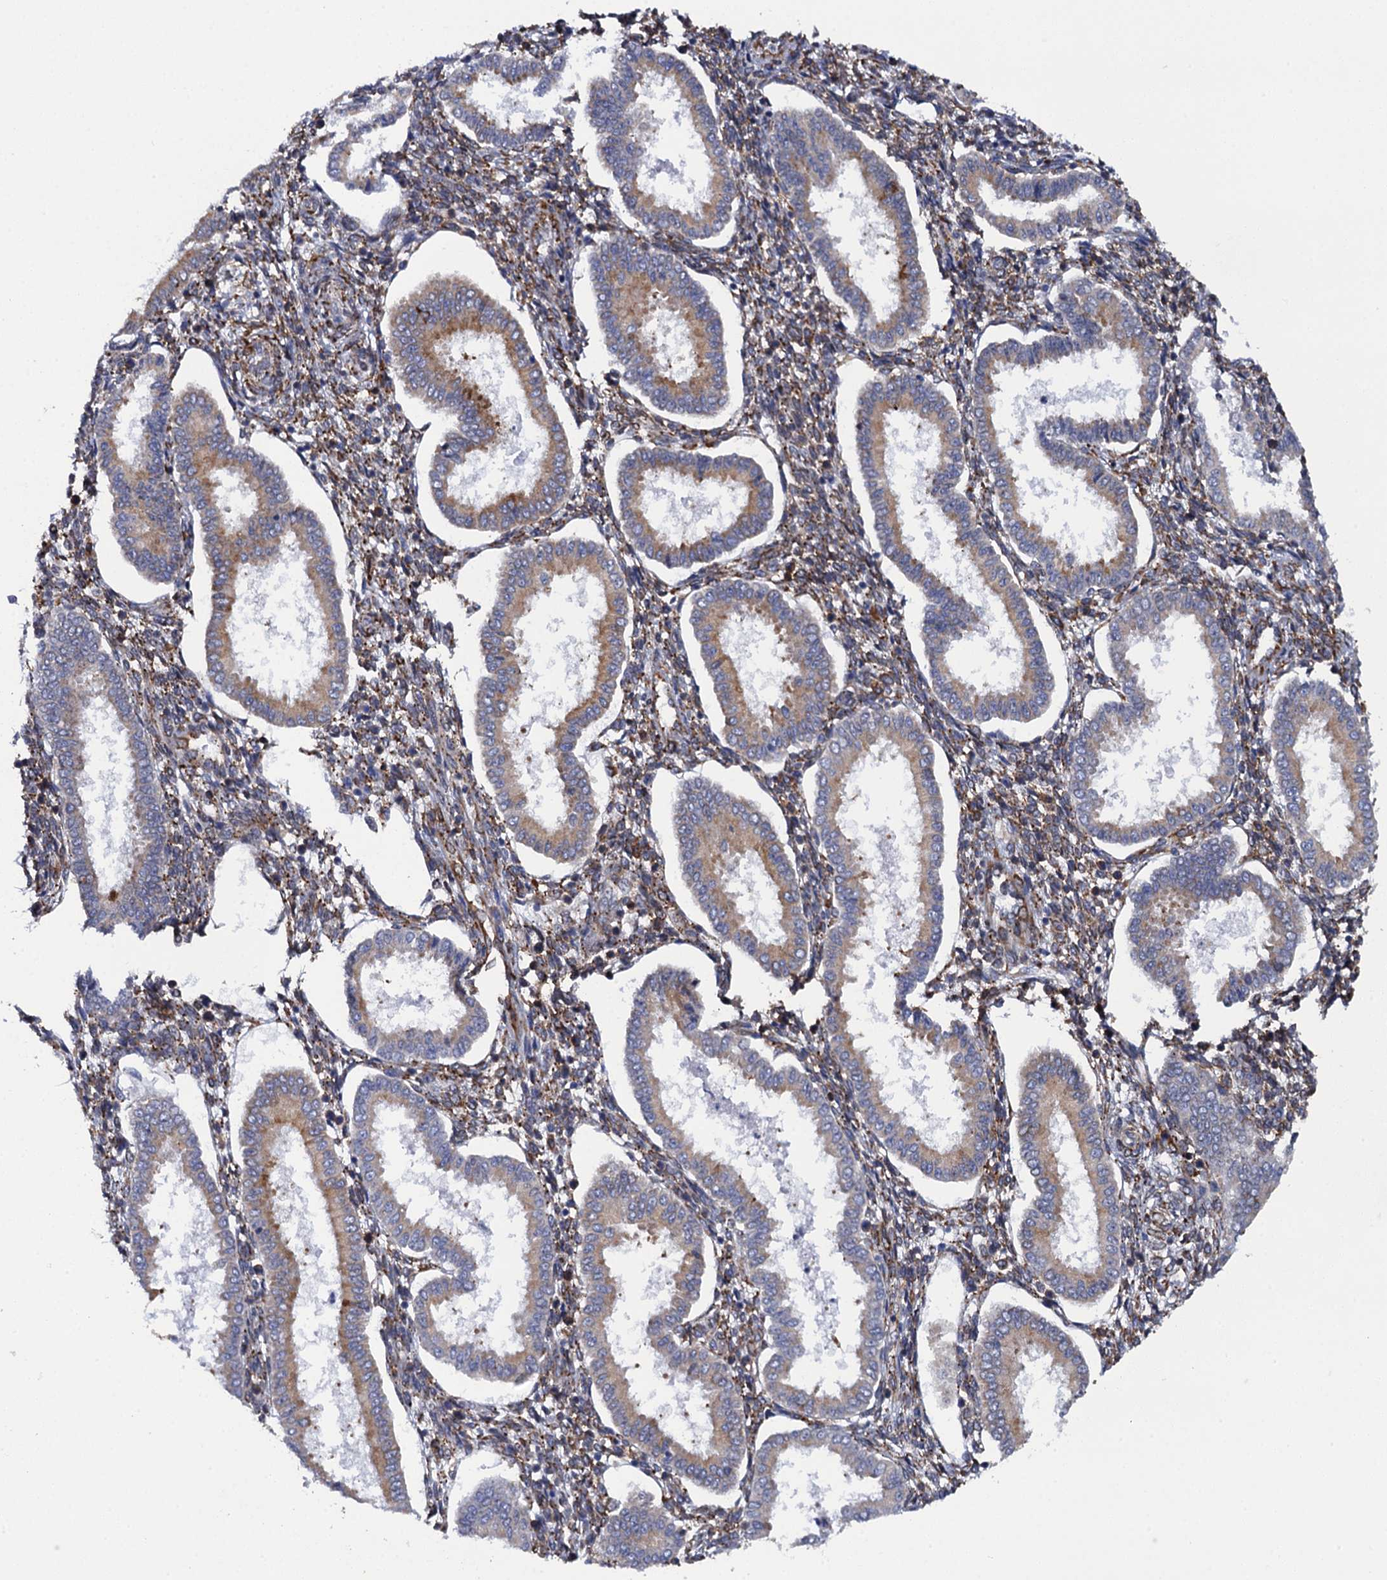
{"staining": {"intensity": "strong", "quantity": "25%-75%", "location": "cytoplasmic/membranous"}, "tissue": "endometrium", "cell_type": "Cells in endometrial stroma", "image_type": "normal", "snomed": [{"axis": "morphology", "description": "Normal tissue, NOS"}, {"axis": "topography", "description": "Endometrium"}], "caption": "Immunohistochemistry of normal endometrium displays high levels of strong cytoplasmic/membranous positivity in approximately 25%-75% of cells in endometrial stroma.", "gene": "POGLUT3", "patient": {"sex": "female", "age": 24}}